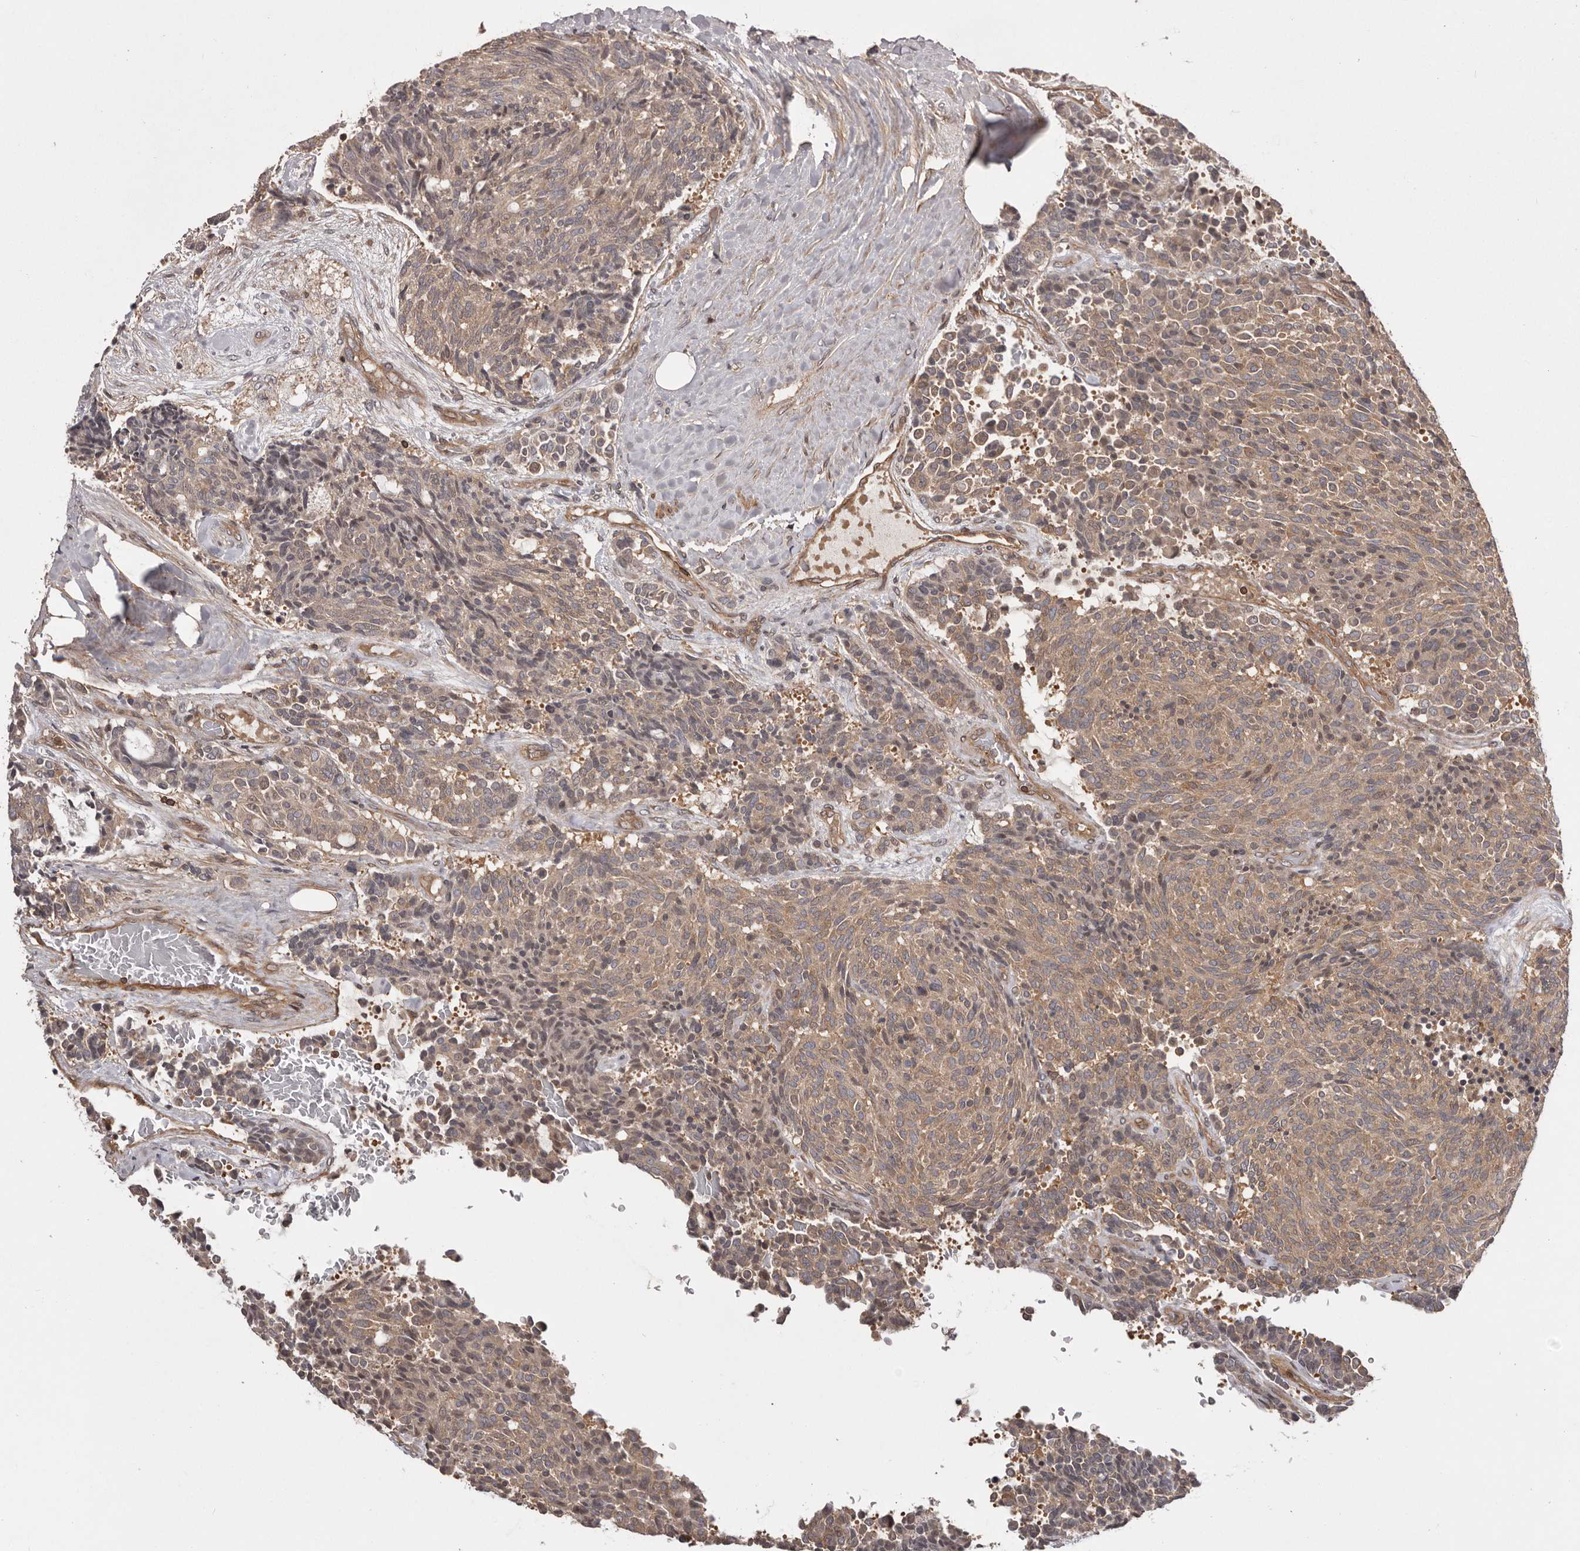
{"staining": {"intensity": "weak", "quantity": ">75%", "location": "cytoplasmic/membranous"}, "tissue": "carcinoid", "cell_type": "Tumor cells", "image_type": "cancer", "snomed": [{"axis": "morphology", "description": "Carcinoid, malignant, NOS"}, {"axis": "topography", "description": "Pancreas"}], "caption": "This is an image of immunohistochemistry (IHC) staining of carcinoid, which shows weak positivity in the cytoplasmic/membranous of tumor cells.", "gene": "NFKBIA", "patient": {"sex": "female", "age": 54}}